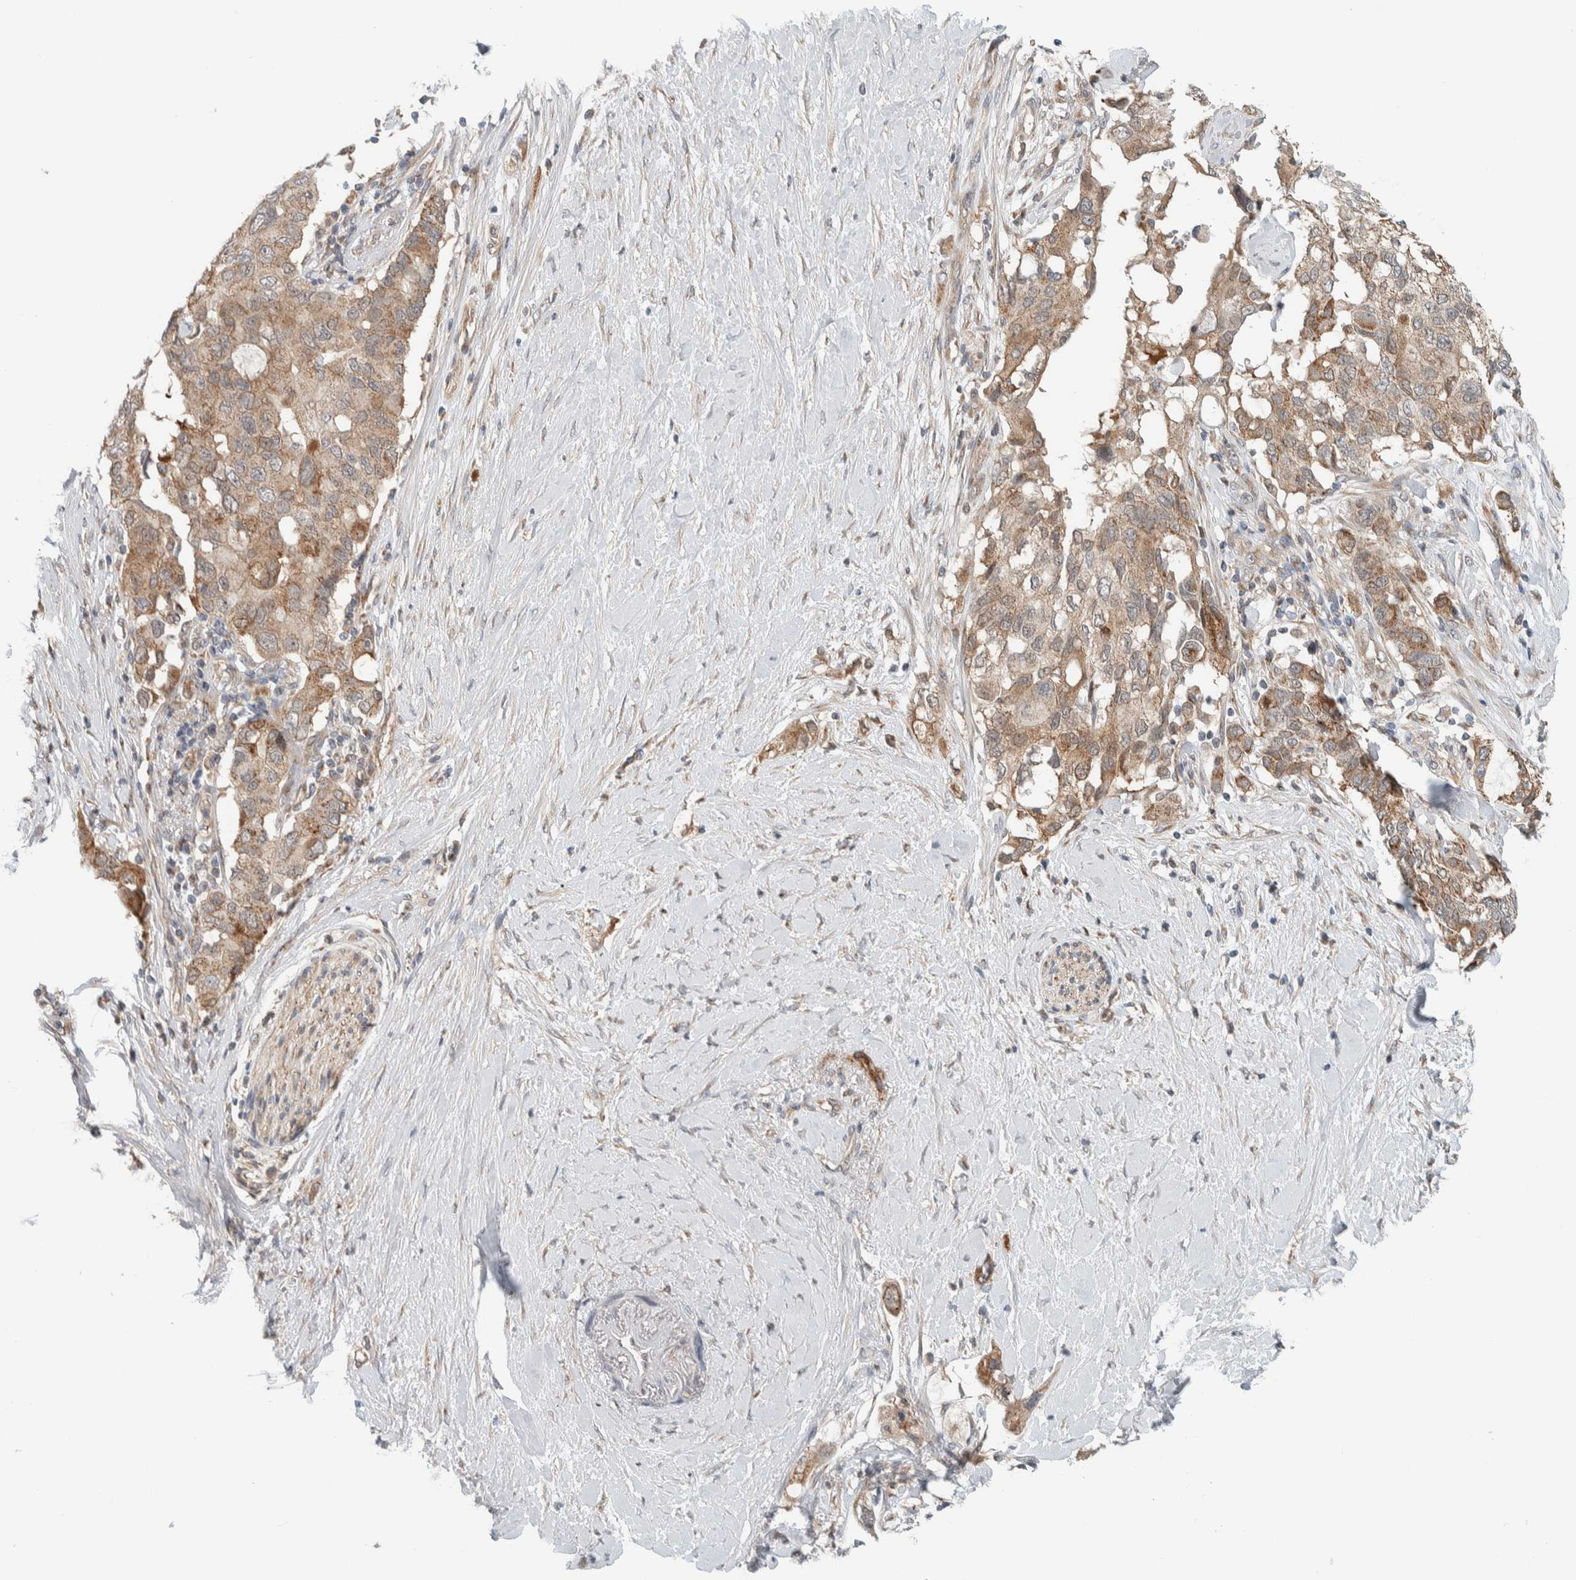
{"staining": {"intensity": "moderate", "quantity": ">75%", "location": "cytoplasmic/membranous"}, "tissue": "pancreatic cancer", "cell_type": "Tumor cells", "image_type": "cancer", "snomed": [{"axis": "morphology", "description": "Adenocarcinoma, NOS"}, {"axis": "topography", "description": "Pancreas"}], "caption": "Pancreatic cancer stained with a brown dye displays moderate cytoplasmic/membranous positive expression in approximately >75% of tumor cells.", "gene": "RERE", "patient": {"sex": "female", "age": 56}}